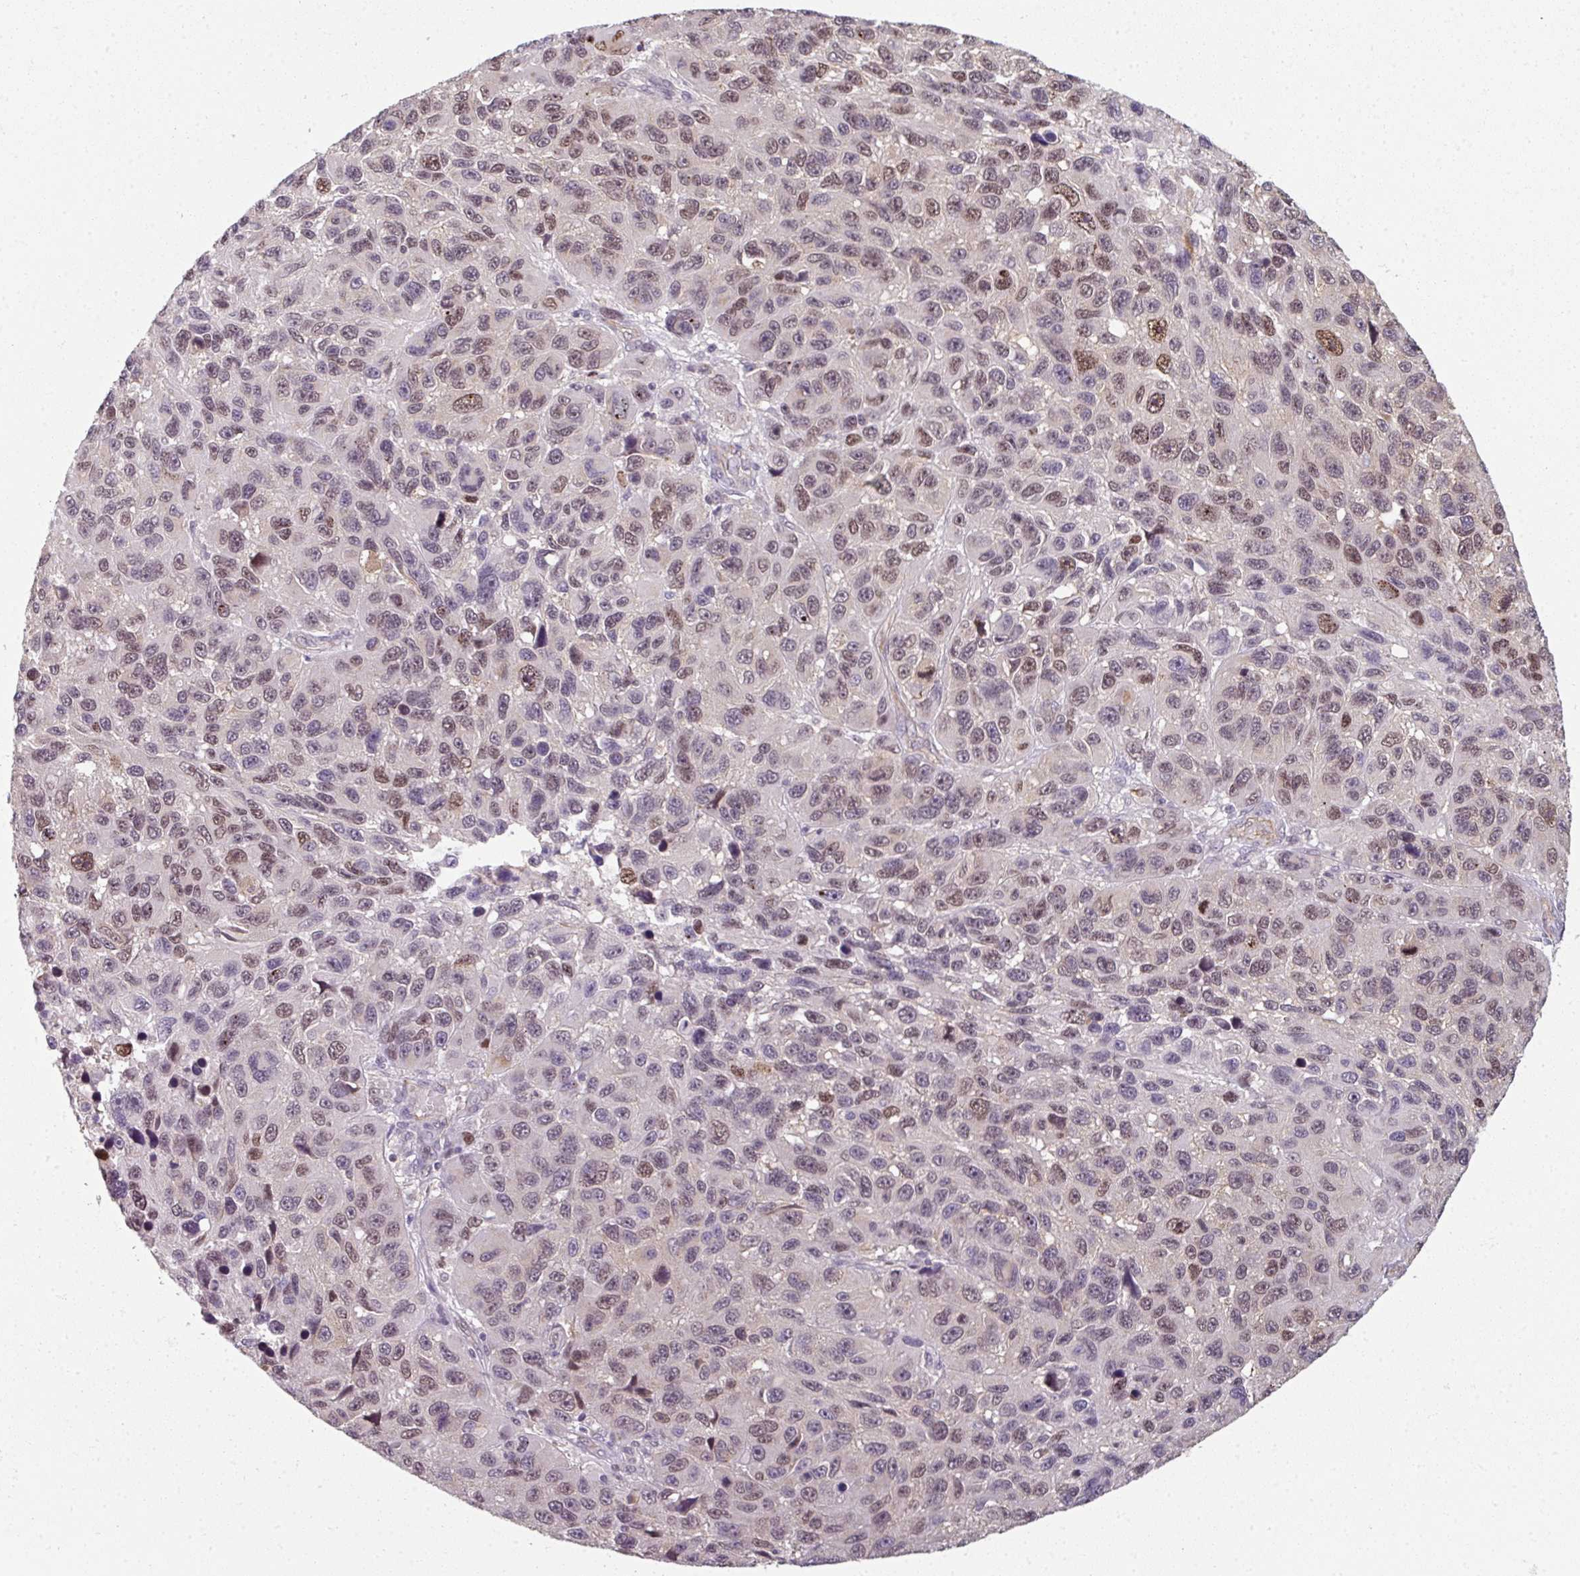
{"staining": {"intensity": "moderate", "quantity": "25%-75%", "location": "nuclear"}, "tissue": "melanoma", "cell_type": "Tumor cells", "image_type": "cancer", "snomed": [{"axis": "morphology", "description": "Malignant melanoma, NOS"}, {"axis": "topography", "description": "Skin"}], "caption": "Approximately 25%-75% of tumor cells in human melanoma exhibit moderate nuclear protein expression as visualized by brown immunohistochemical staining.", "gene": "C19orf33", "patient": {"sex": "male", "age": 53}}